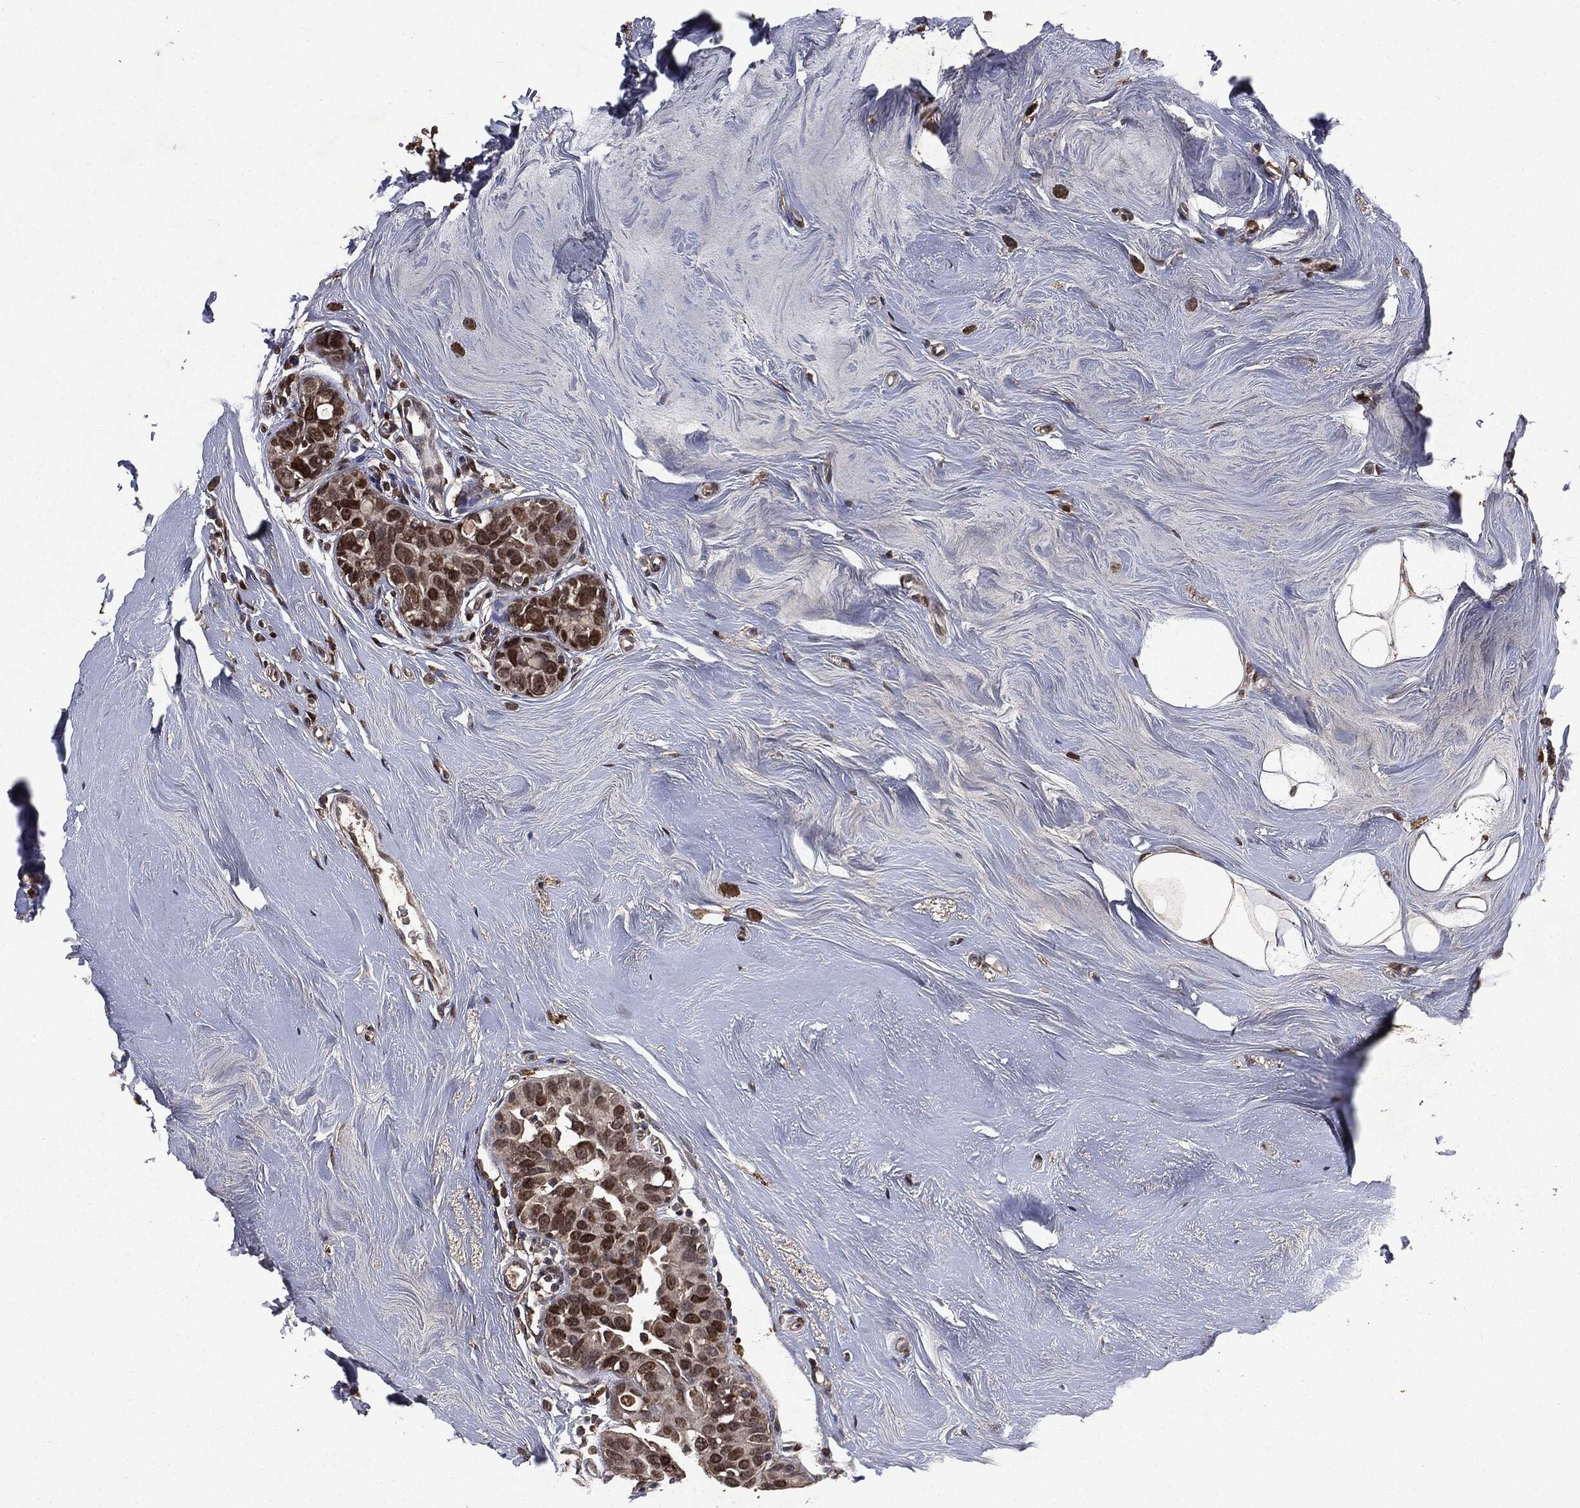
{"staining": {"intensity": "strong", "quantity": "25%-75%", "location": "nuclear"}, "tissue": "breast cancer", "cell_type": "Tumor cells", "image_type": "cancer", "snomed": [{"axis": "morphology", "description": "Duct carcinoma"}, {"axis": "topography", "description": "Breast"}], "caption": "Immunohistochemistry (IHC) image of neoplastic tissue: human breast invasive ductal carcinoma stained using immunohistochemistry (IHC) shows high levels of strong protein expression localized specifically in the nuclear of tumor cells, appearing as a nuclear brown color.", "gene": "PPP6R2", "patient": {"sex": "female", "age": 55}}